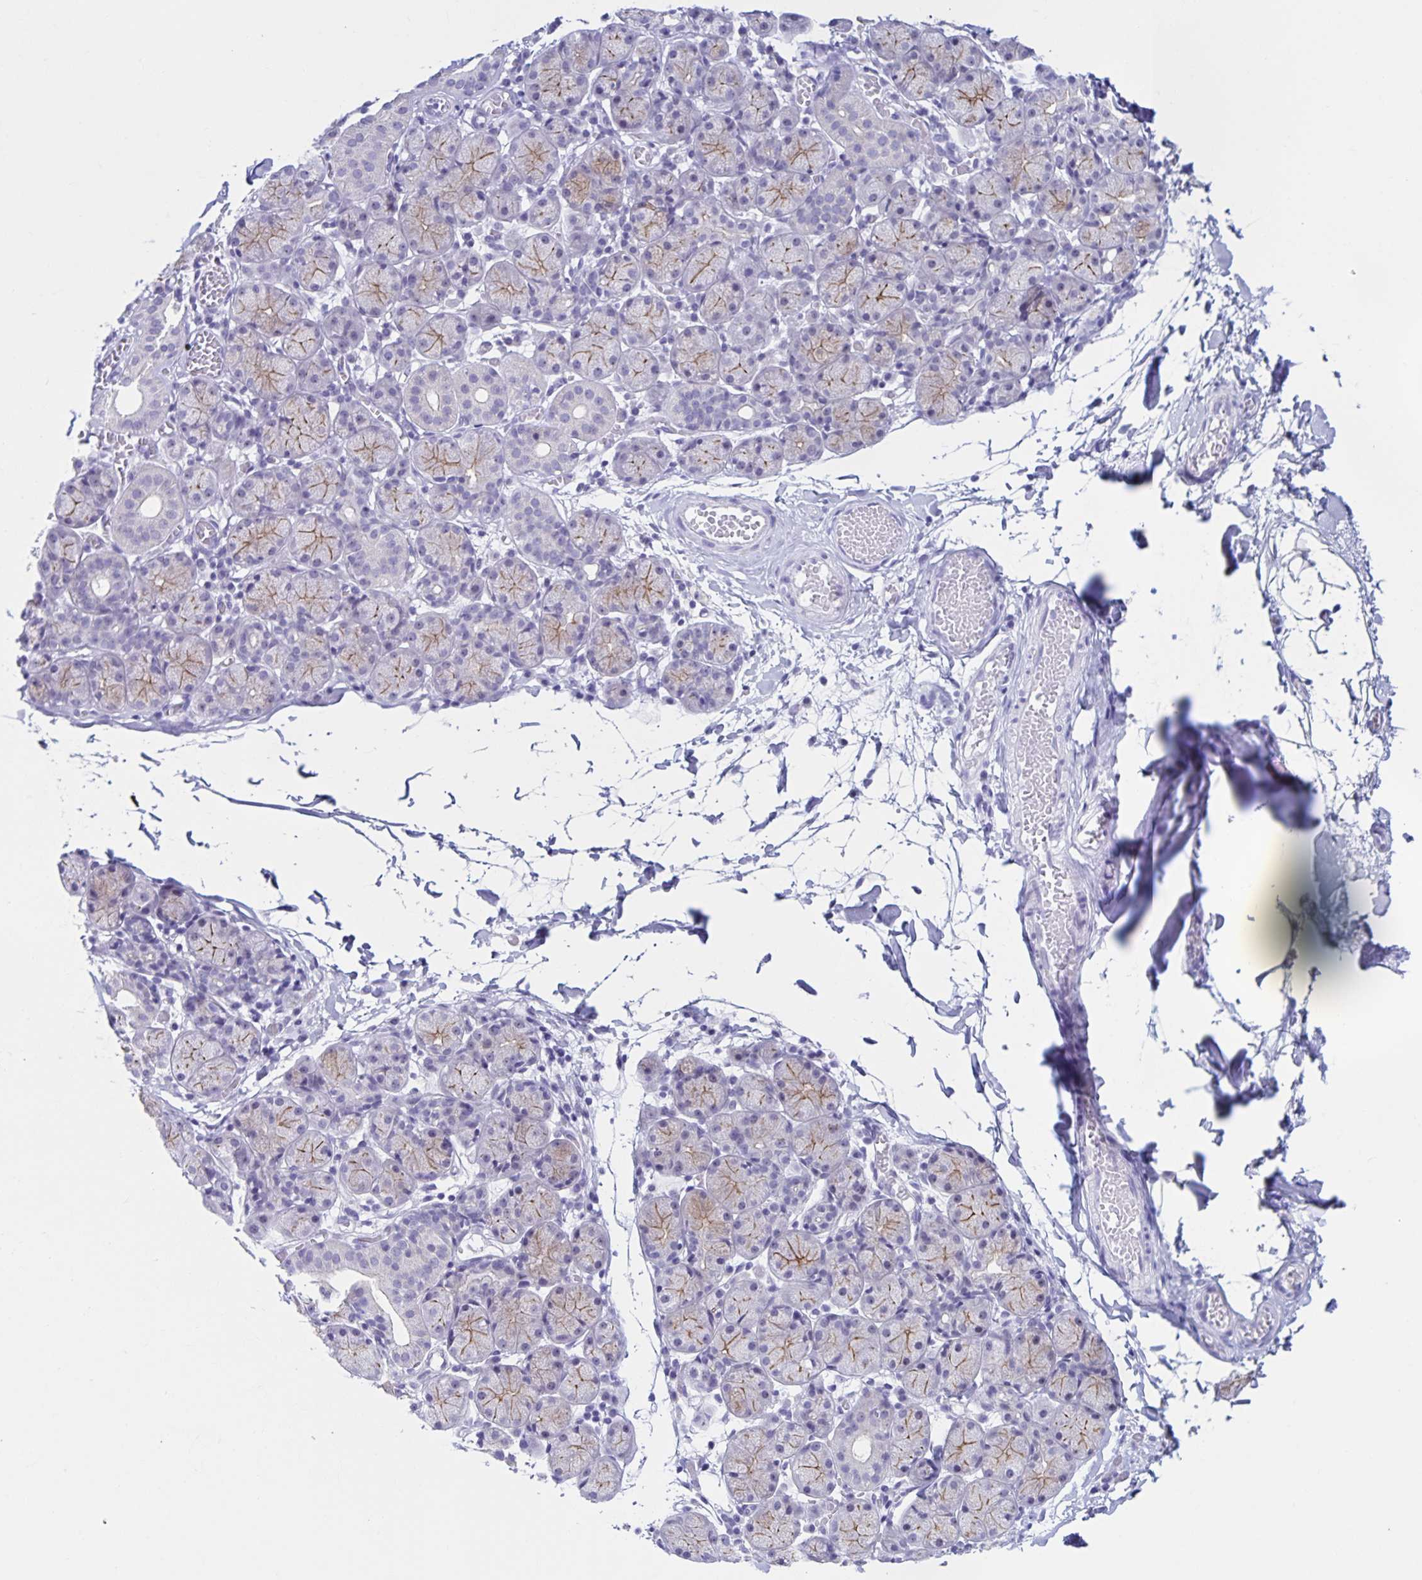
{"staining": {"intensity": "moderate", "quantity": "25%-75%", "location": "cytoplasmic/membranous"}, "tissue": "salivary gland", "cell_type": "Glandular cells", "image_type": "normal", "snomed": [{"axis": "morphology", "description": "Normal tissue, NOS"}, {"axis": "topography", "description": "Salivary gland"}], "caption": "Immunohistochemical staining of benign salivary gland displays medium levels of moderate cytoplasmic/membranous expression in approximately 25%-75% of glandular cells.", "gene": "FAM170A", "patient": {"sex": "female", "age": 24}}